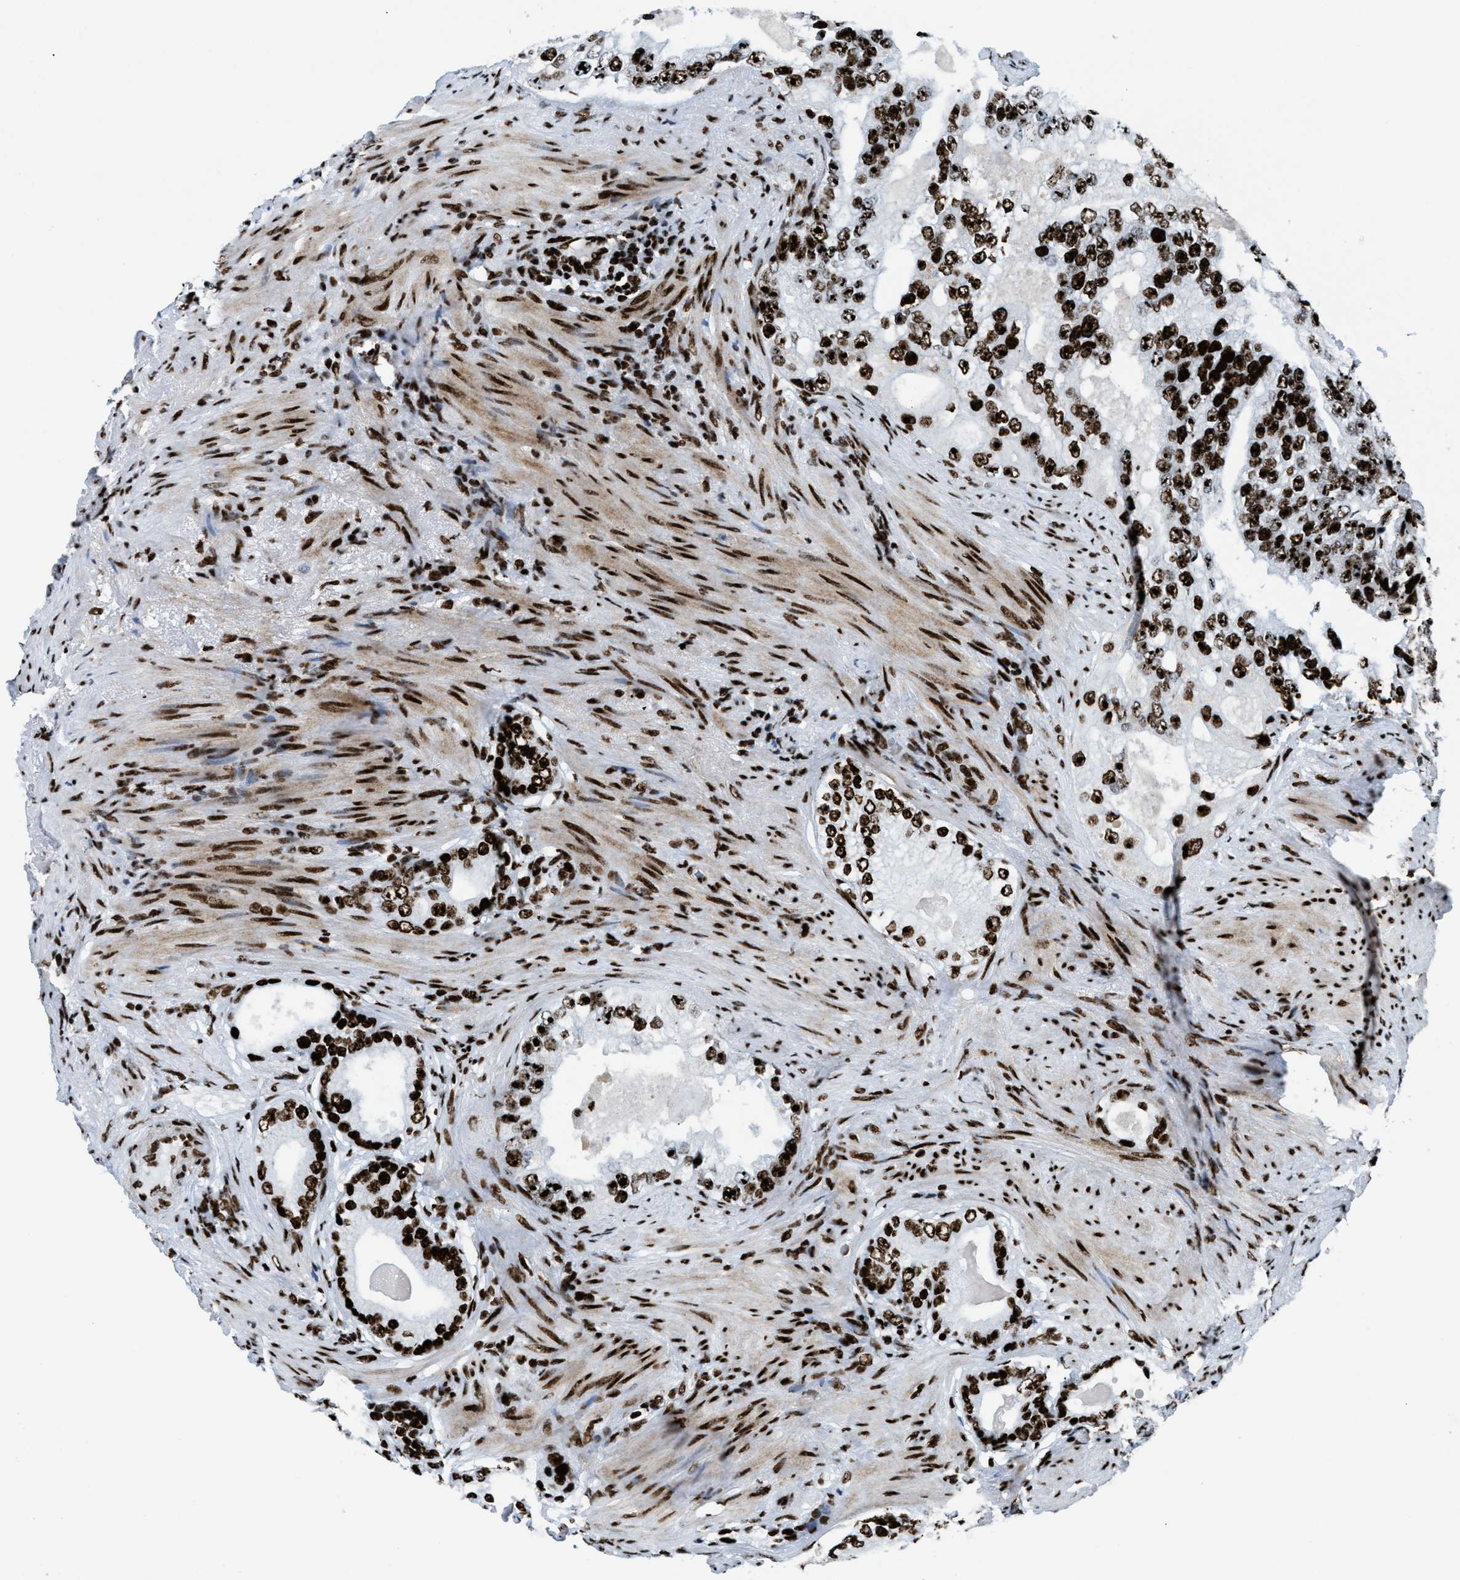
{"staining": {"intensity": "strong", "quantity": ">75%", "location": "nuclear"}, "tissue": "prostate cancer", "cell_type": "Tumor cells", "image_type": "cancer", "snomed": [{"axis": "morphology", "description": "Adenocarcinoma, High grade"}, {"axis": "topography", "description": "Prostate"}], "caption": "A photomicrograph showing strong nuclear staining in approximately >75% of tumor cells in prostate cancer (high-grade adenocarcinoma), as visualized by brown immunohistochemical staining.", "gene": "NONO", "patient": {"sex": "male", "age": 66}}